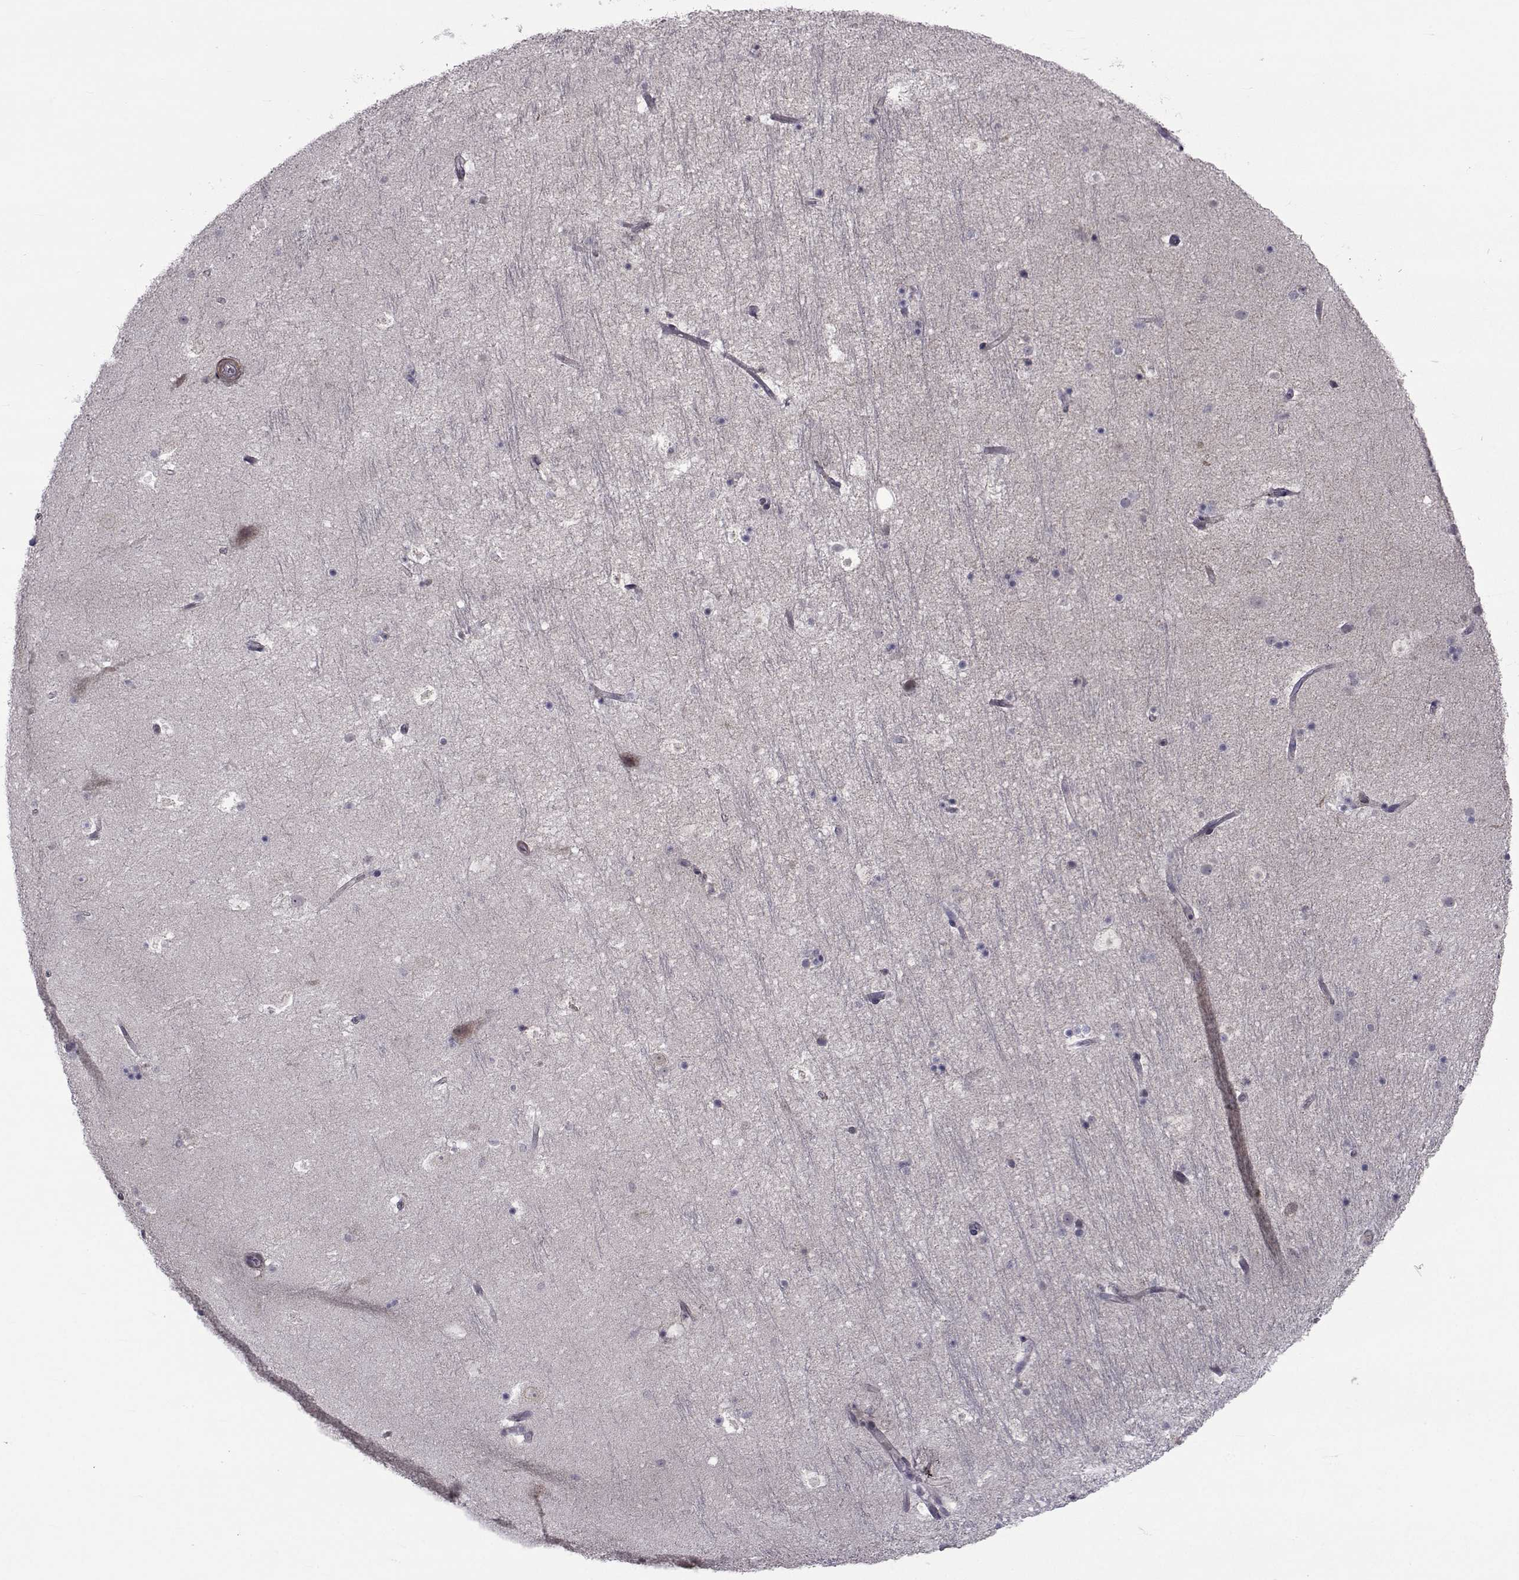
{"staining": {"intensity": "negative", "quantity": "none", "location": "none"}, "tissue": "hippocampus", "cell_type": "Glial cells", "image_type": "normal", "snomed": [{"axis": "morphology", "description": "Normal tissue, NOS"}, {"axis": "topography", "description": "Hippocampus"}], "caption": "Protein analysis of normal hippocampus displays no significant staining in glial cells. Nuclei are stained in blue.", "gene": "CFAP74", "patient": {"sex": "male", "age": 51}}